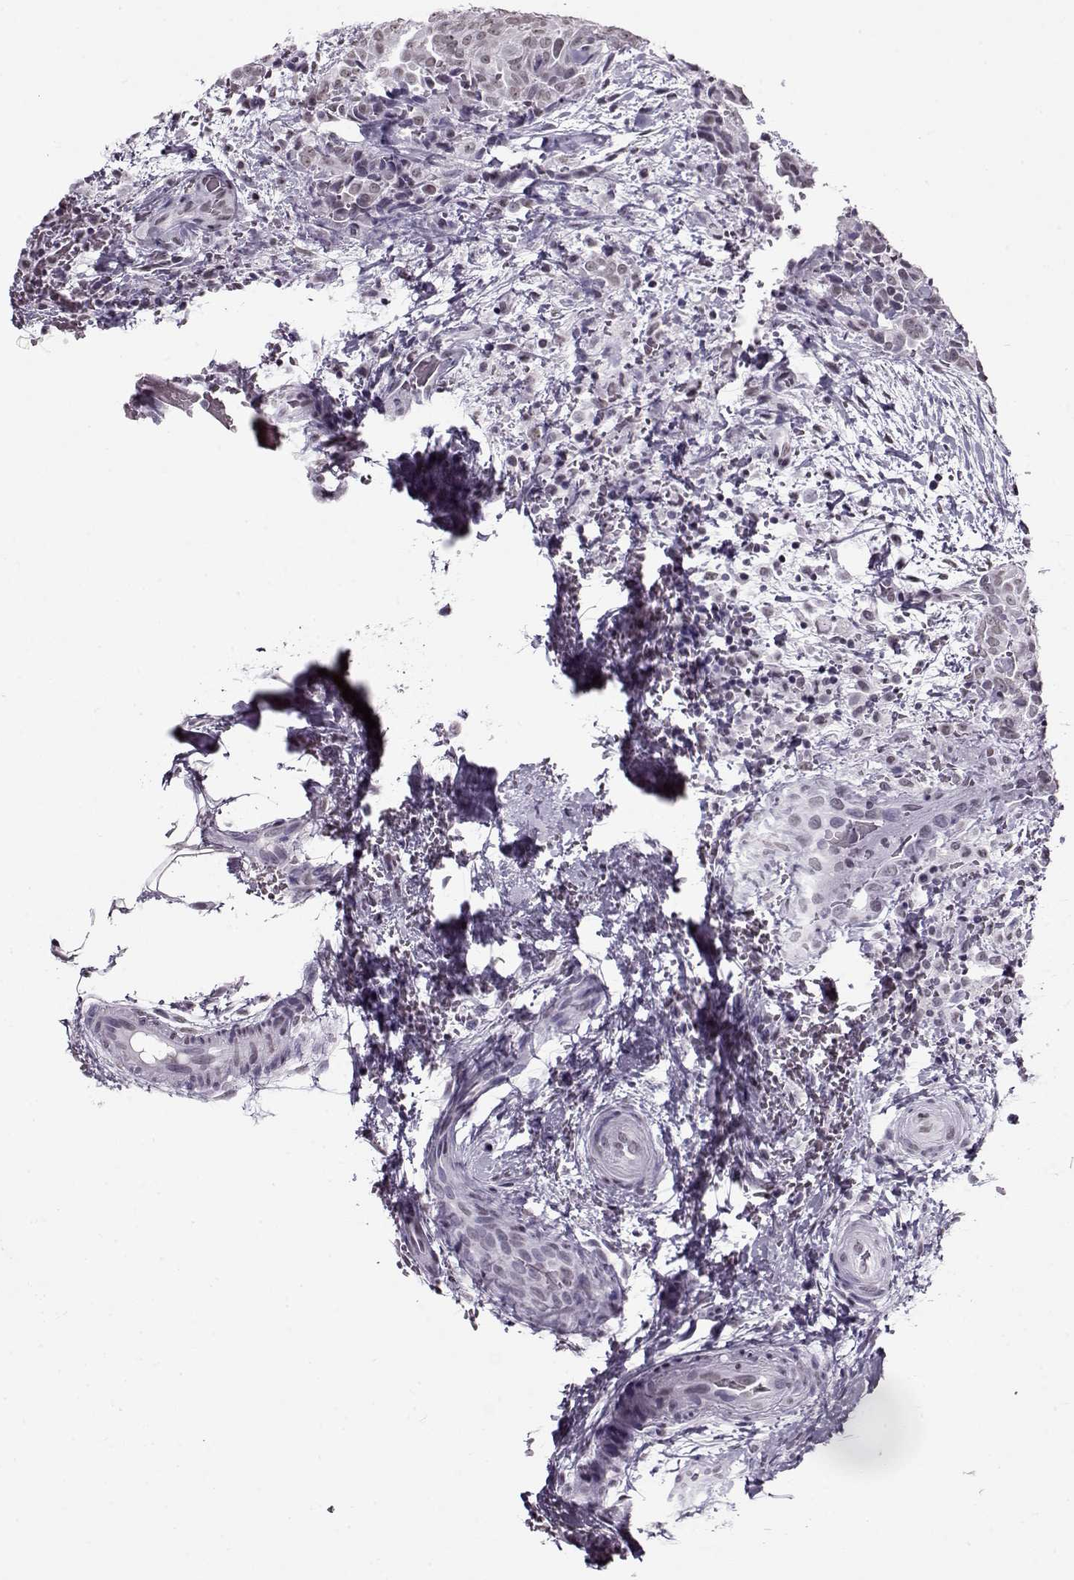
{"staining": {"intensity": "negative", "quantity": "none", "location": "none"}, "tissue": "thyroid cancer", "cell_type": "Tumor cells", "image_type": "cancer", "snomed": [{"axis": "morphology", "description": "Papillary adenocarcinoma, NOS"}, {"axis": "topography", "description": "Thyroid gland"}], "caption": "The image reveals no significant positivity in tumor cells of papillary adenocarcinoma (thyroid).", "gene": "PRMT8", "patient": {"sex": "male", "age": 61}}